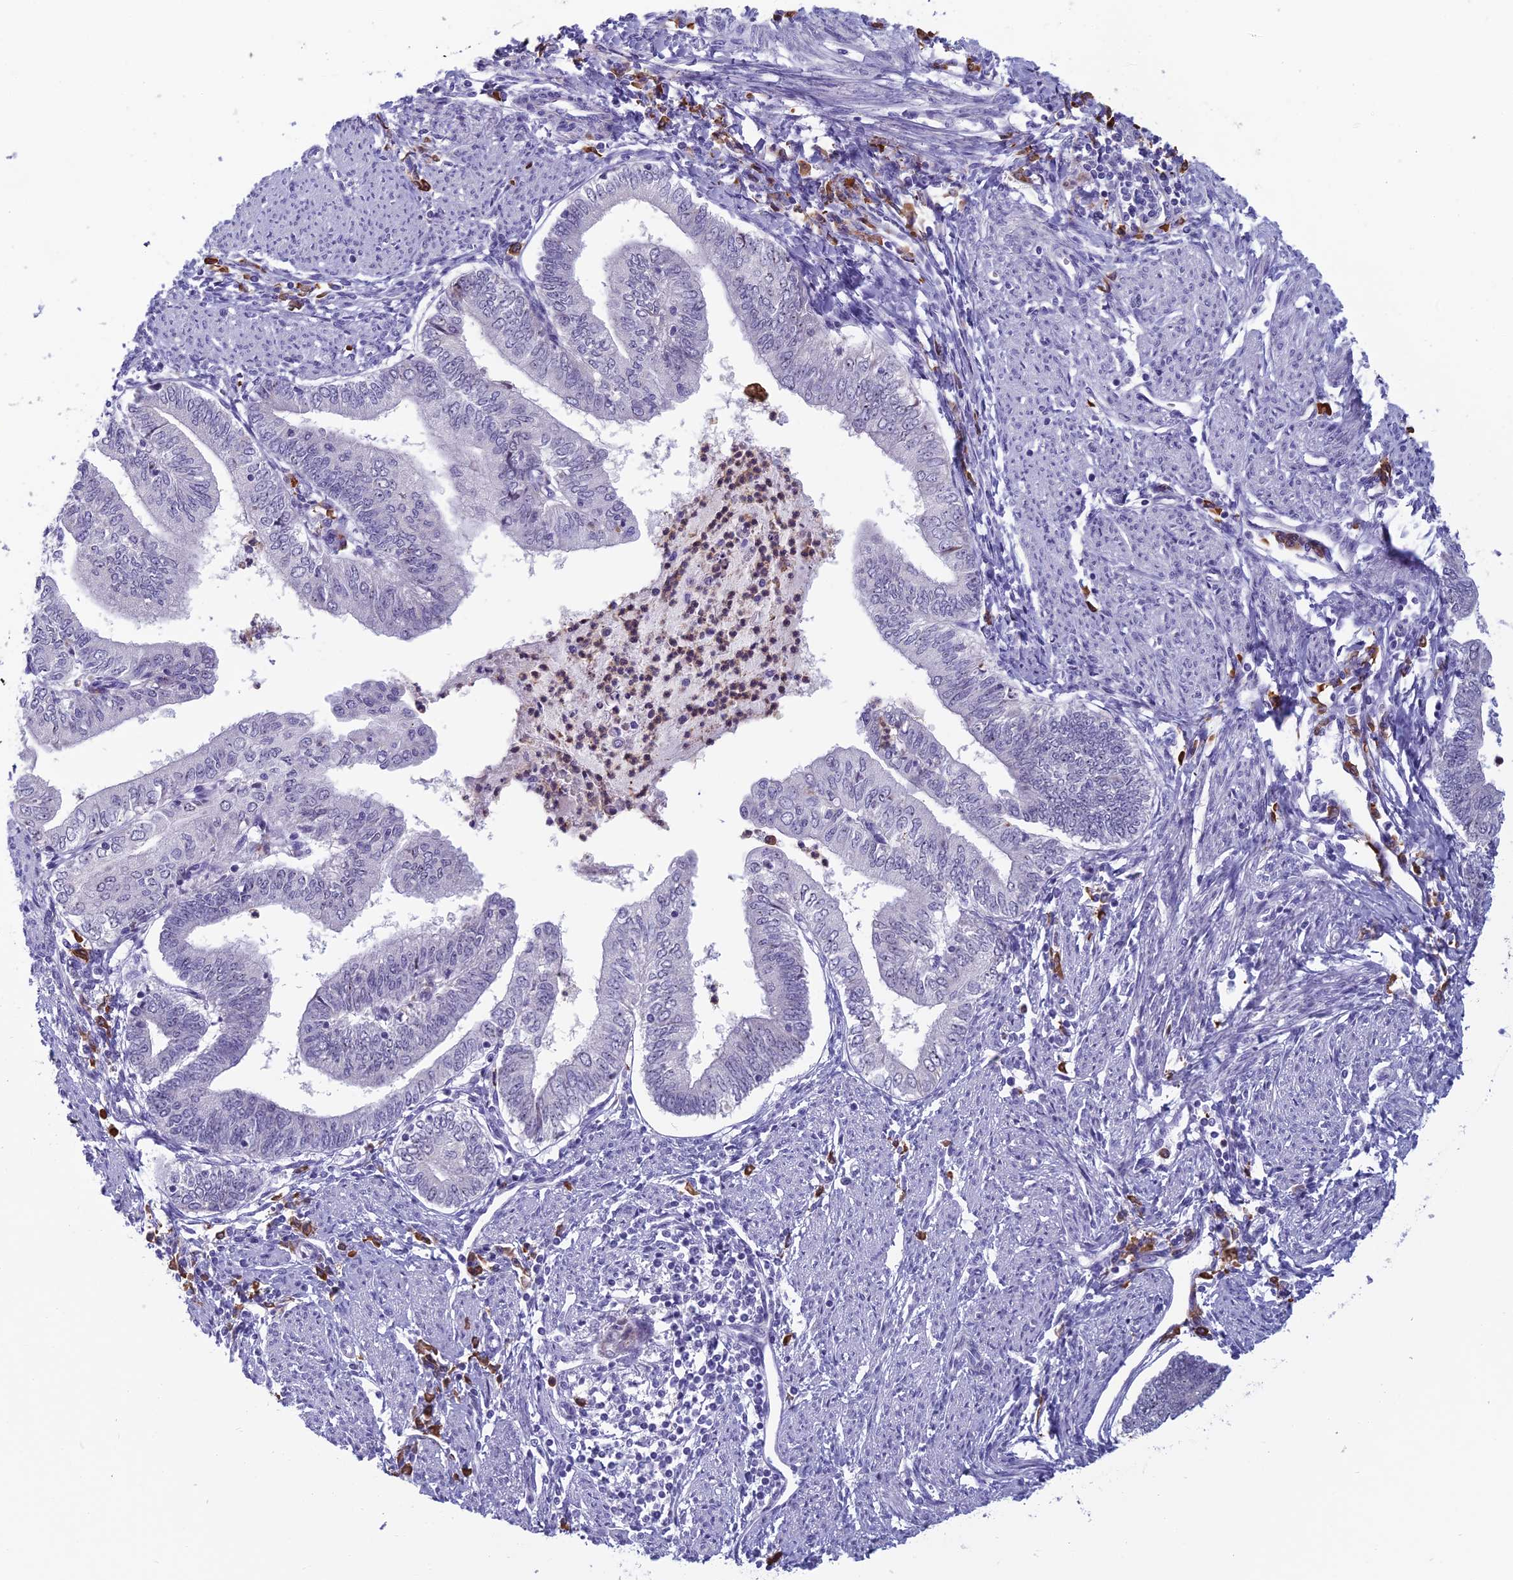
{"staining": {"intensity": "negative", "quantity": "none", "location": "none"}, "tissue": "endometrial cancer", "cell_type": "Tumor cells", "image_type": "cancer", "snomed": [{"axis": "morphology", "description": "Adenocarcinoma, NOS"}, {"axis": "topography", "description": "Endometrium"}], "caption": "The image exhibits no significant expression in tumor cells of endometrial adenocarcinoma. The staining was performed using DAB (3,3'-diaminobenzidine) to visualize the protein expression in brown, while the nuclei were stained in blue with hematoxylin (Magnification: 20x).", "gene": "NOC2L", "patient": {"sex": "female", "age": 66}}